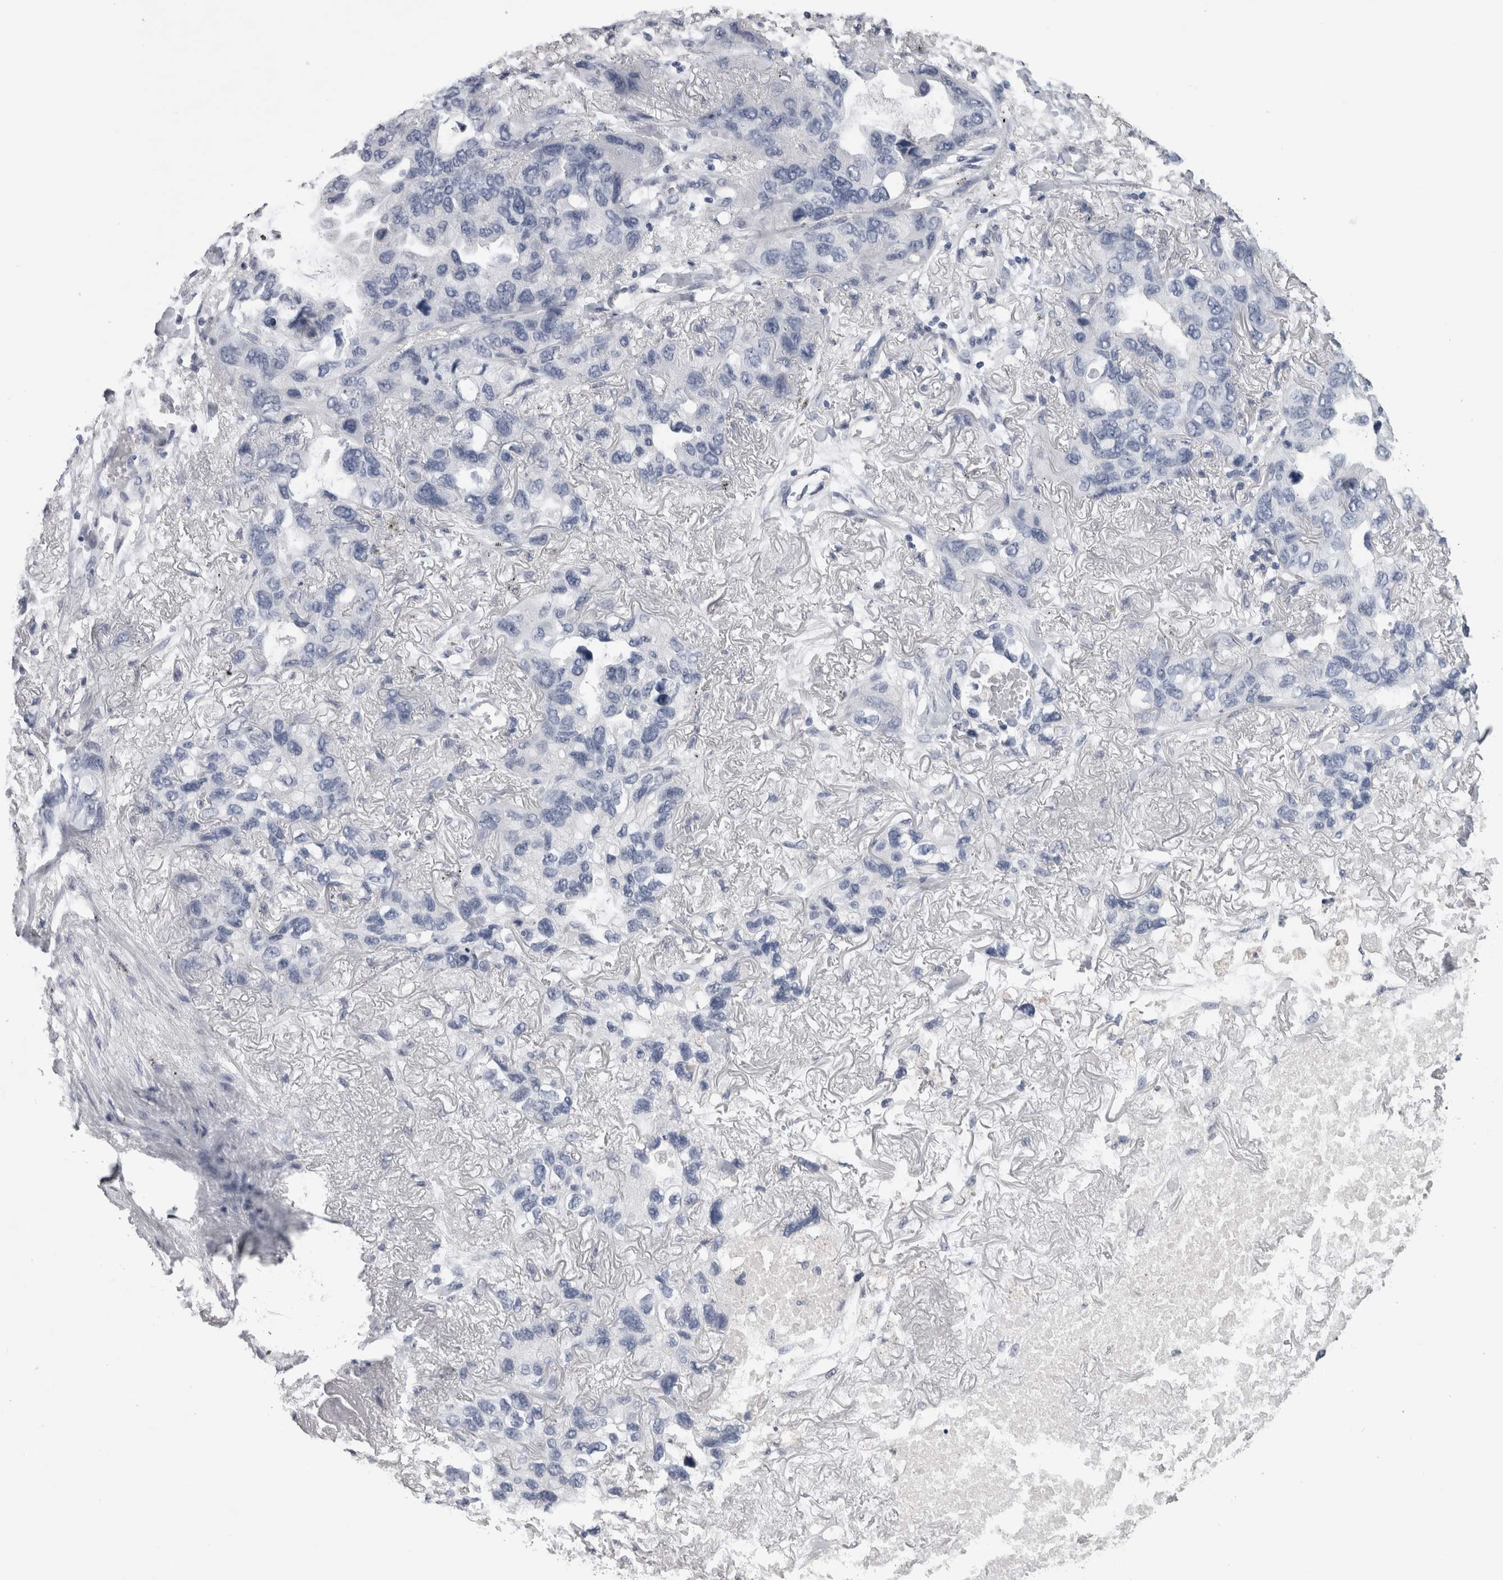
{"staining": {"intensity": "negative", "quantity": "none", "location": "none"}, "tissue": "lung cancer", "cell_type": "Tumor cells", "image_type": "cancer", "snomed": [{"axis": "morphology", "description": "Squamous cell carcinoma, NOS"}, {"axis": "topography", "description": "Lung"}], "caption": "Immunohistochemistry histopathology image of lung squamous cell carcinoma stained for a protein (brown), which displays no staining in tumor cells. The staining was performed using DAB to visualize the protein expression in brown, while the nuclei were stained in blue with hematoxylin (Magnification: 20x).", "gene": "NAPRT", "patient": {"sex": "female", "age": 73}}